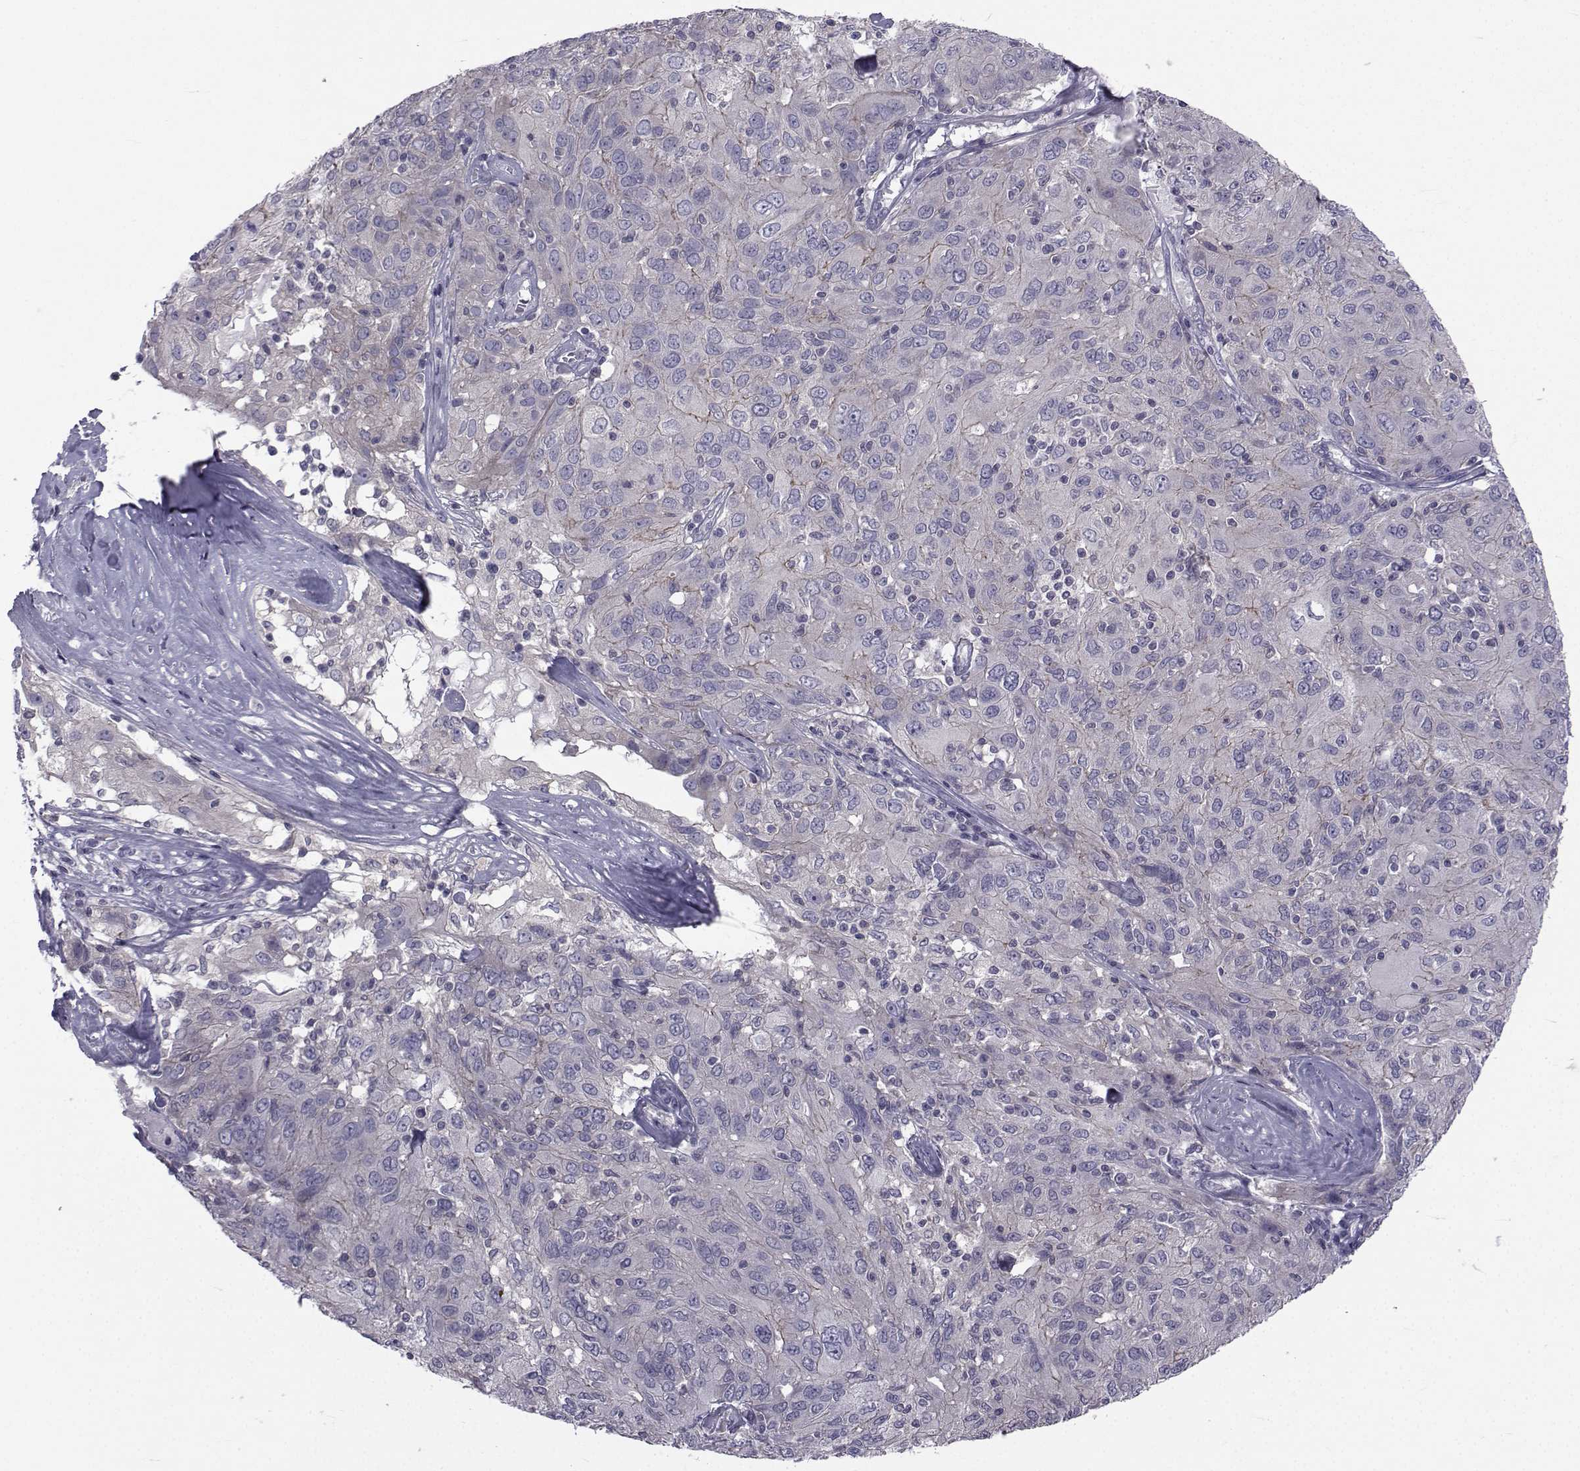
{"staining": {"intensity": "moderate", "quantity": "<25%", "location": "cytoplasmic/membranous"}, "tissue": "ovarian cancer", "cell_type": "Tumor cells", "image_type": "cancer", "snomed": [{"axis": "morphology", "description": "Carcinoma, endometroid"}, {"axis": "topography", "description": "Ovary"}], "caption": "A histopathology image of ovarian cancer stained for a protein exhibits moderate cytoplasmic/membranous brown staining in tumor cells.", "gene": "SLC30A10", "patient": {"sex": "female", "age": 50}}